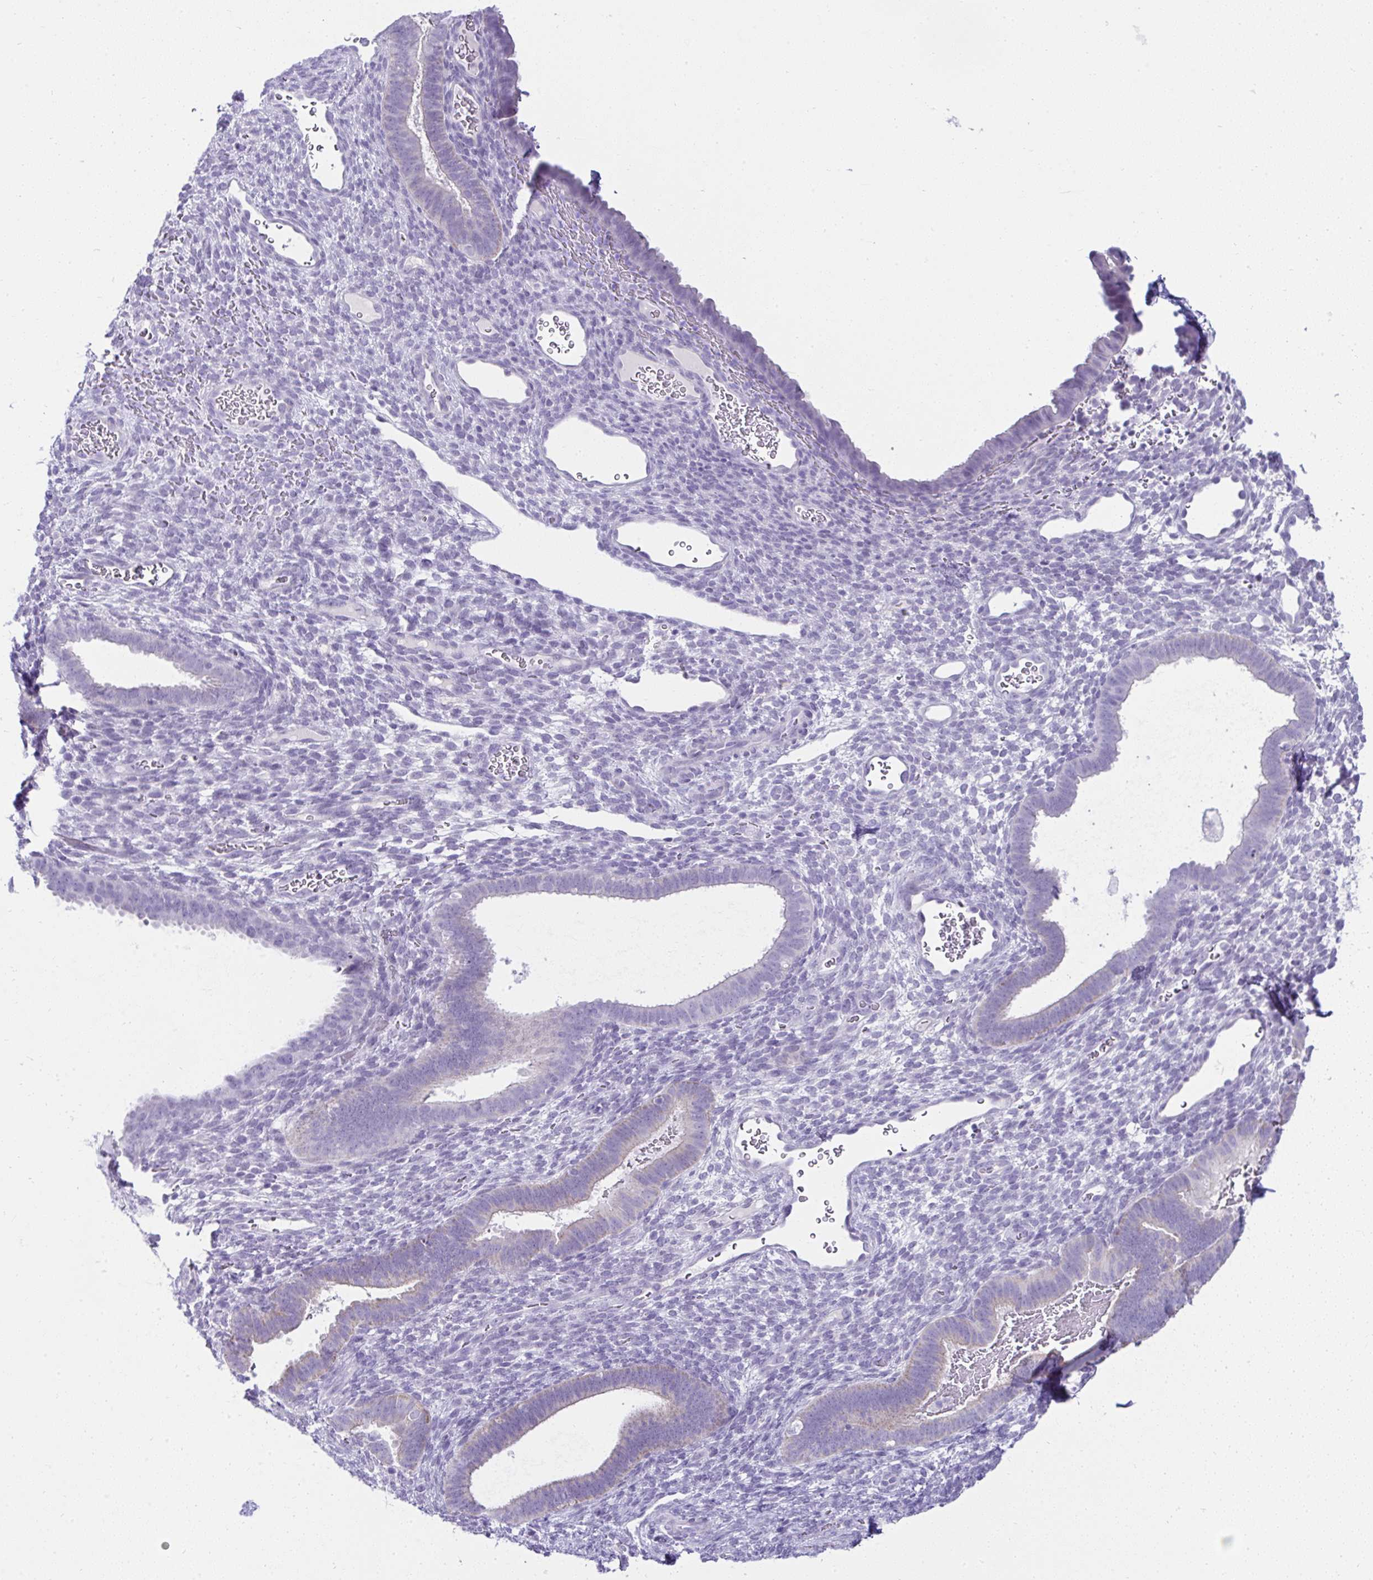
{"staining": {"intensity": "negative", "quantity": "none", "location": "none"}, "tissue": "endometrium", "cell_type": "Cells in endometrial stroma", "image_type": "normal", "snomed": [{"axis": "morphology", "description": "Normal tissue, NOS"}, {"axis": "topography", "description": "Endometrium"}], "caption": "High magnification brightfield microscopy of unremarkable endometrium stained with DAB (brown) and counterstained with hematoxylin (blue): cells in endometrial stroma show no significant positivity.", "gene": "RNF183", "patient": {"sex": "female", "age": 34}}